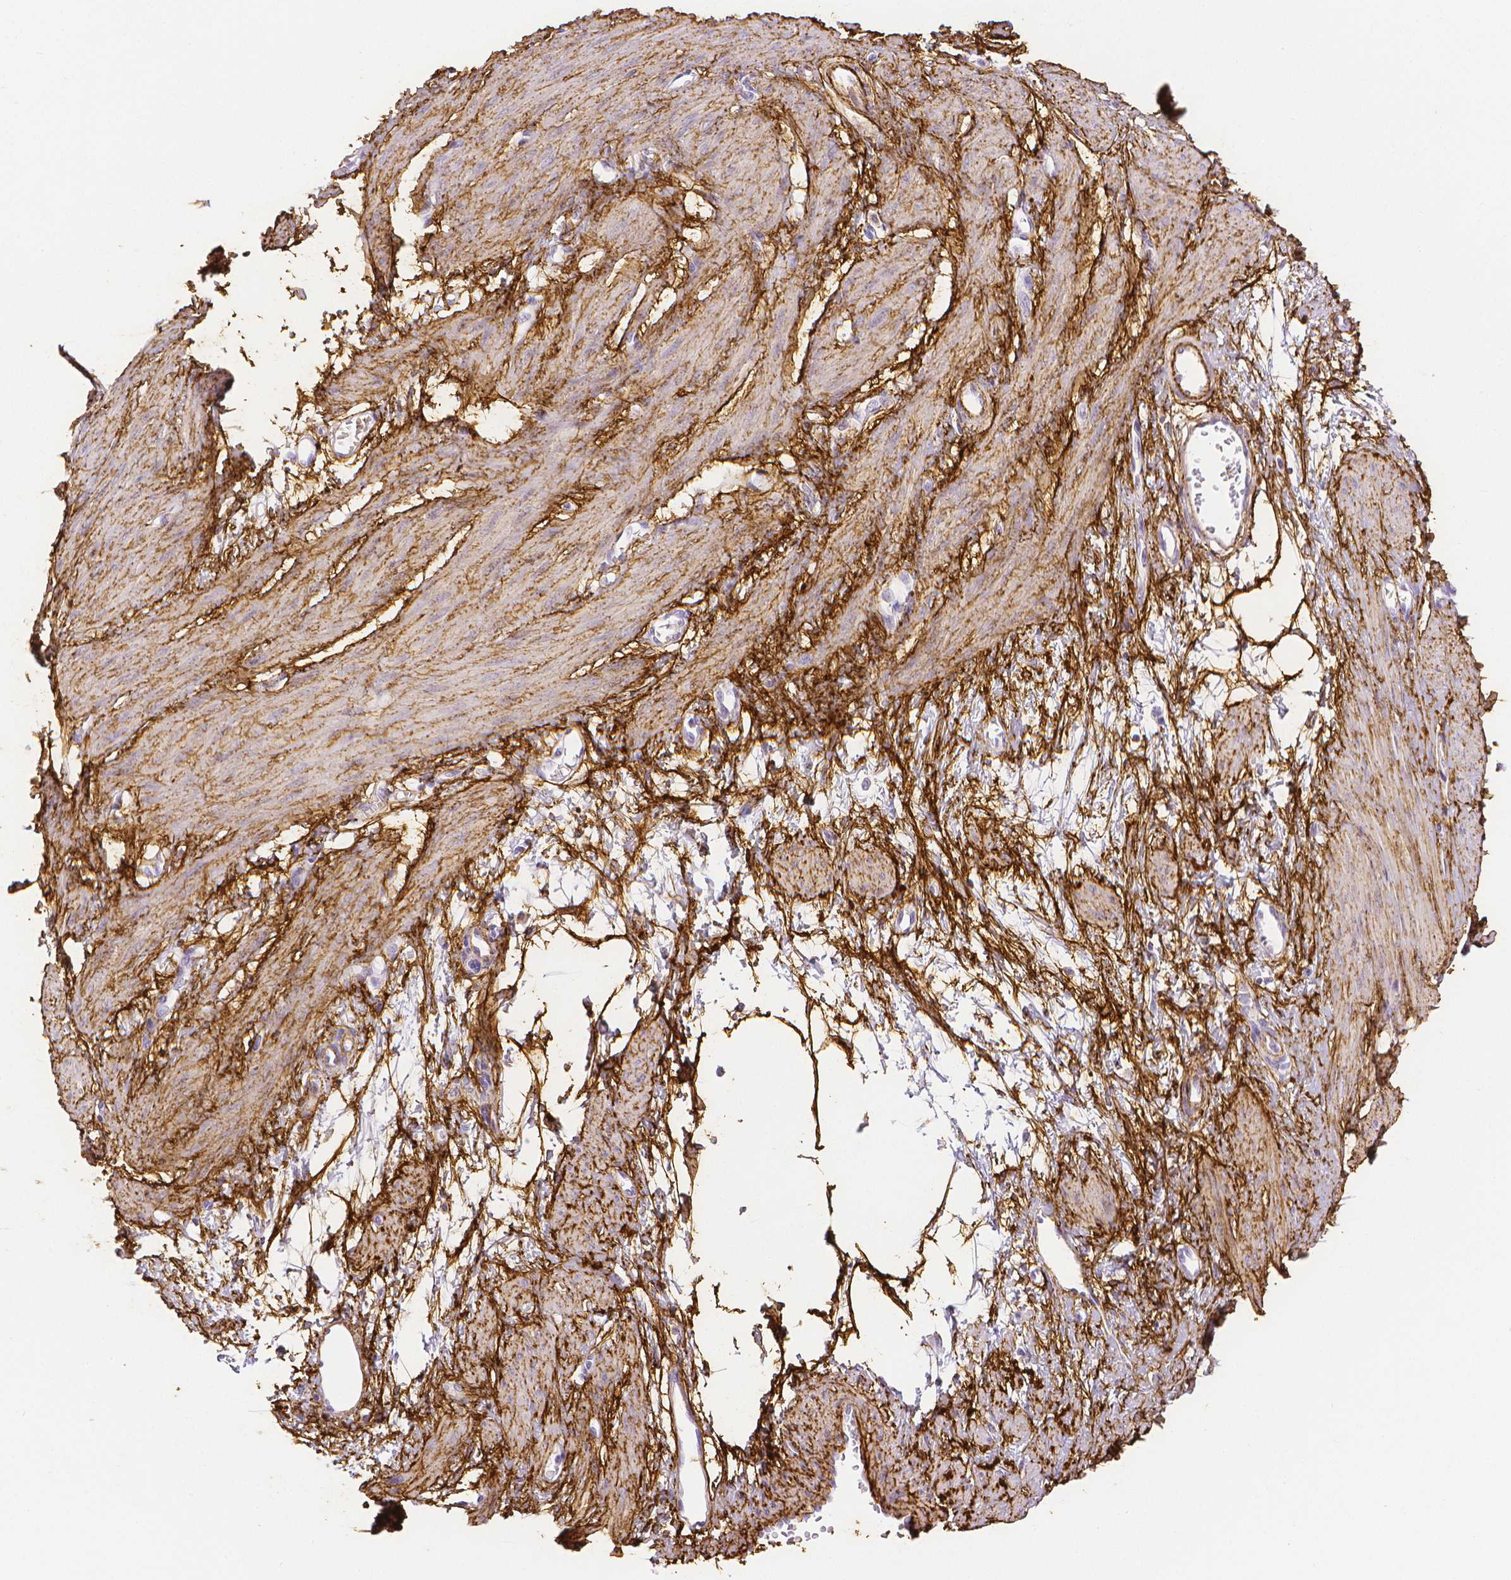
{"staining": {"intensity": "moderate", "quantity": "25%-75%", "location": "cytoplasmic/membranous"}, "tissue": "smooth muscle", "cell_type": "Smooth muscle cells", "image_type": "normal", "snomed": [{"axis": "morphology", "description": "Normal tissue, NOS"}, {"axis": "topography", "description": "Smooth muscle"}, {"axis": "topography", "description": "Uterus"}], "caption": "Benign smooth muscle was stained to show a protein in brown. There is medium levels of moderate cytoplasmic/membranous staining in about 25%-75% of smooth muscle cells. The staining is performed using DAB brown chromogen to label protein expression. The nuclei are counter-stained blue using hematoxylin.", "gene": "FBN1", "patient": {"sex": "female", "age": 39}}